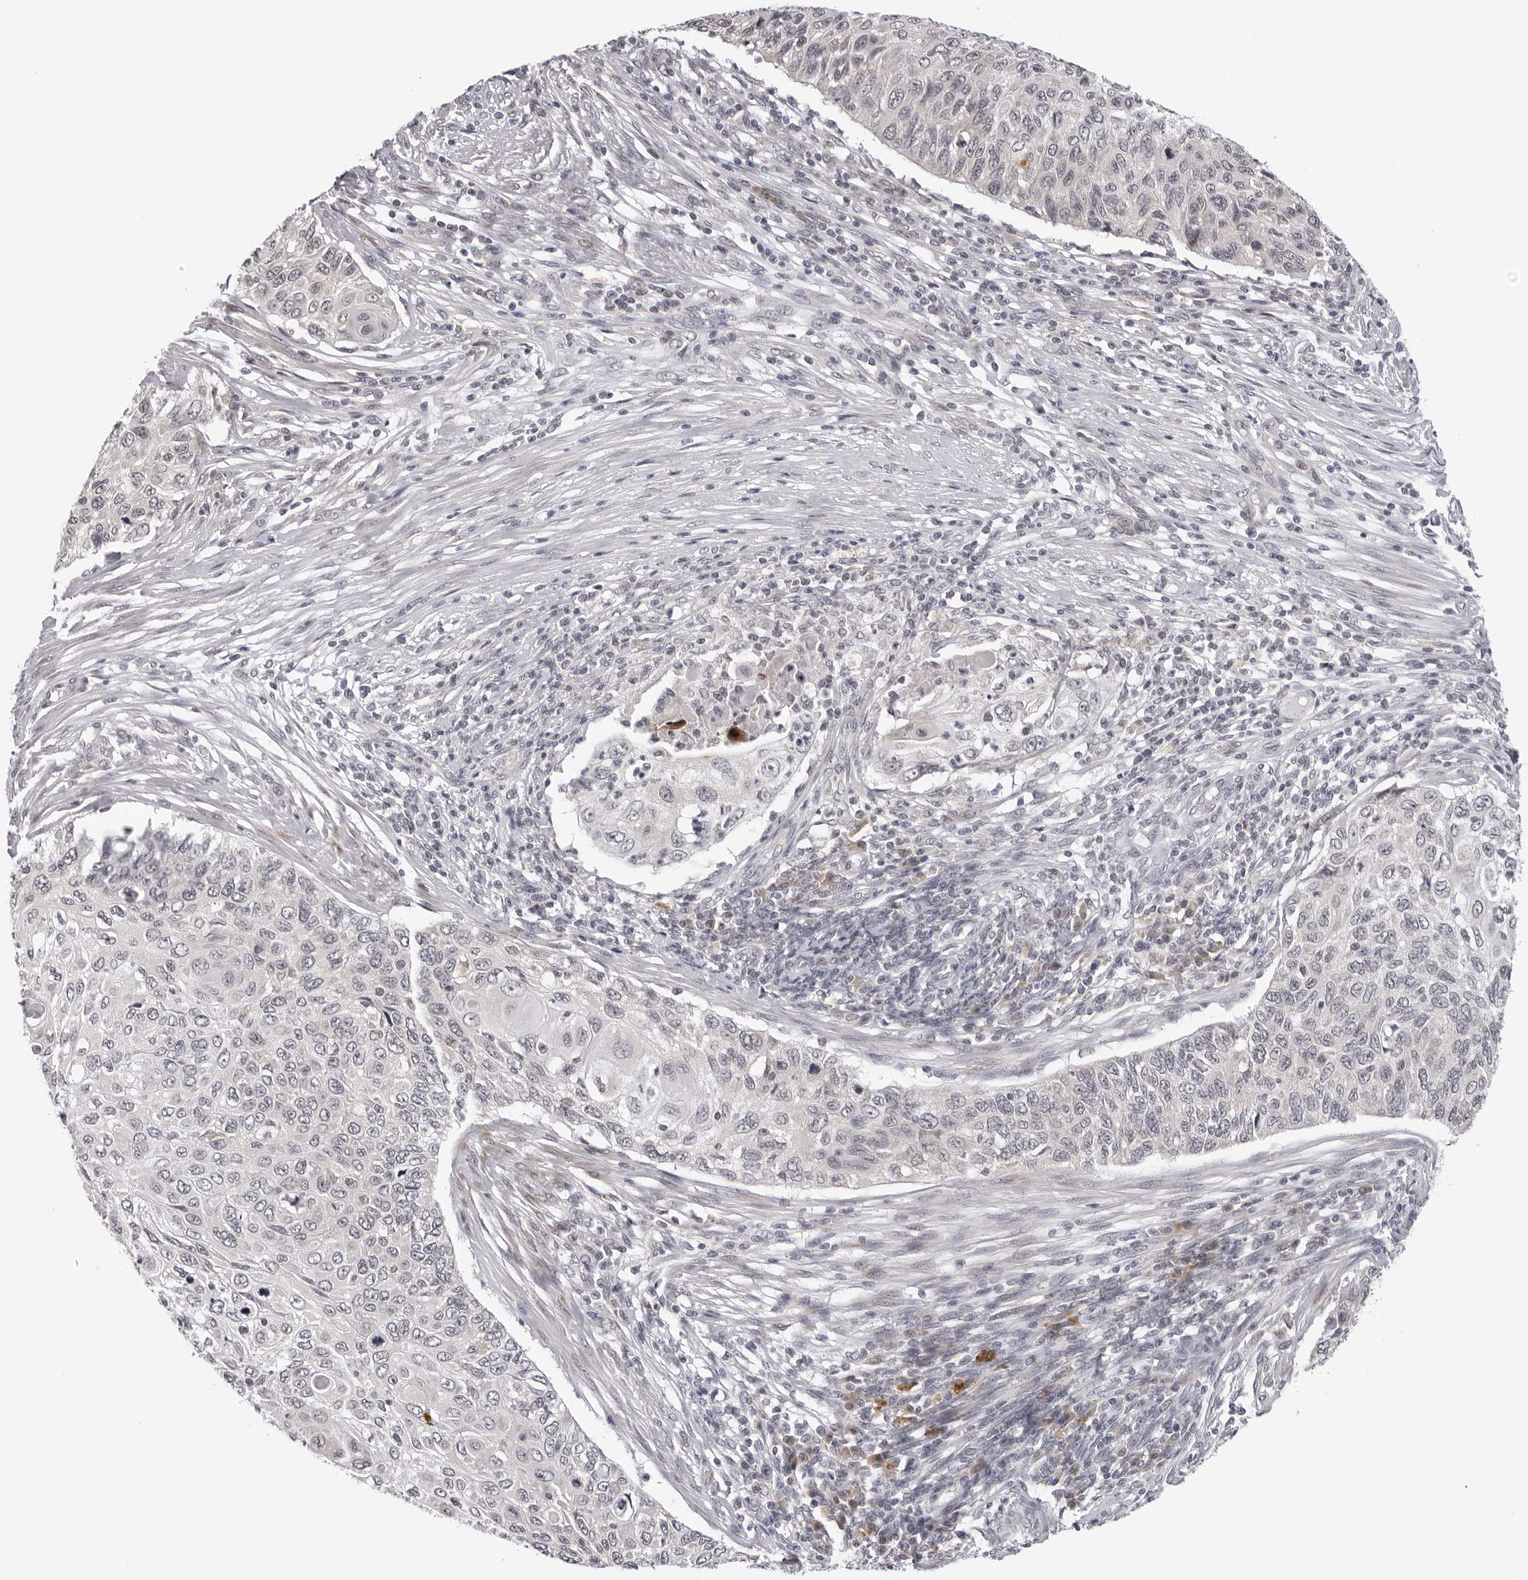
{"staining": {"intensity": "negative", "quantity": "none", "location": "none"}, "tissue": "cervical cancer", "cell_type": "Tumor cells", "image_type": "cancer", "snomed": [{"axis": "morphology", "description": "Squamous cell carcinoma, NOS"}, {"axis": "topography", "description": "Cervix"}], "caption": "A high-resolution image shows immunohistochemistry staining of cervical squamous cell carcinoma, which displays no significant expression in tumor cells.", "gene": "PRUNE1", "patient": {"sex": "female", "age": 70}}